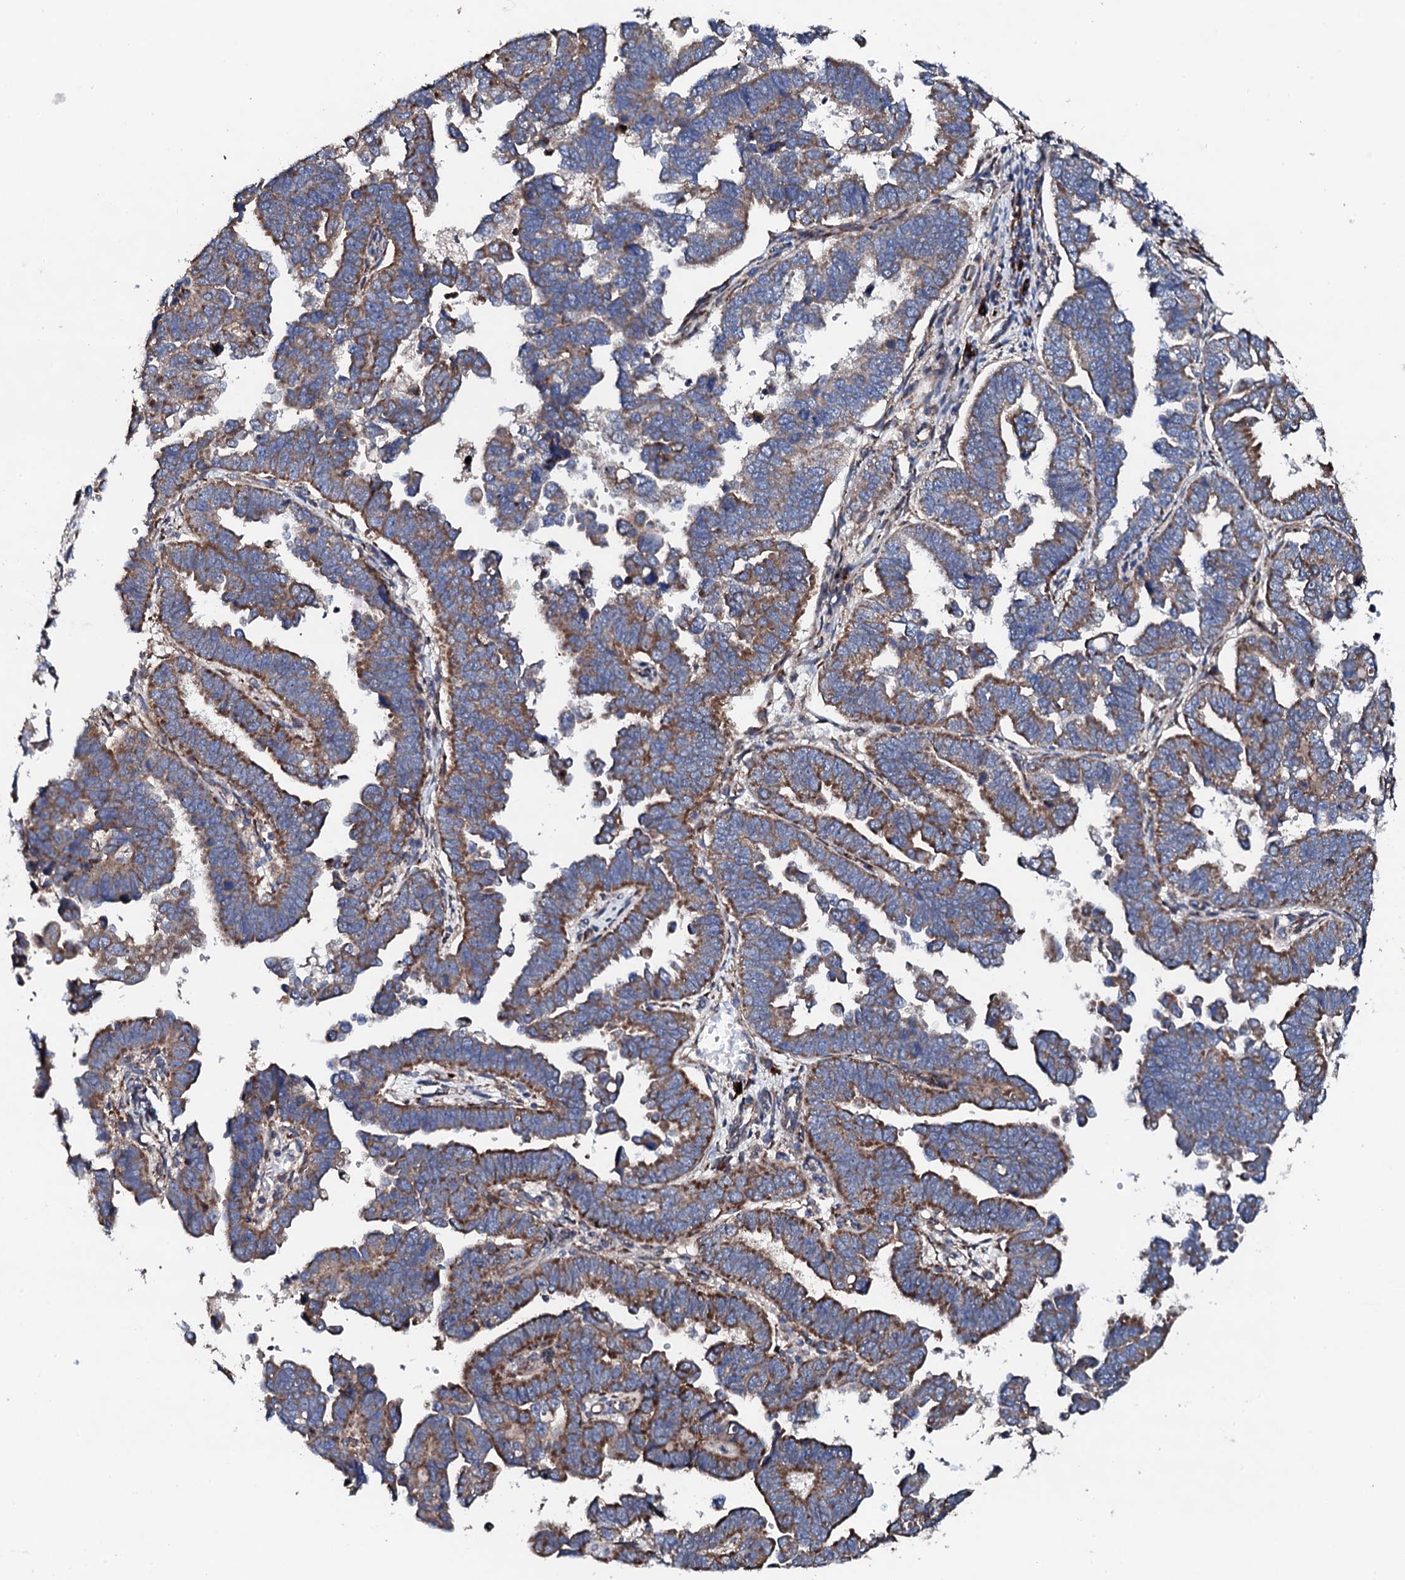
{"staining": {"intensity": "moderate", "quantity": ">75%", "location": "cytoplasmic/membranous"}, "tissue": "endometrial cancer", "cell_type": "Tumor cells", "image_type": "cancer", "snomed": [{"axis": "morphology", "description": "Adenocarcinoma, NOS"}, {"axis": "topography", "description": "Endometrium"}], "caption": "Protein expression analysis of human endometrial cancer reveals moderate cytoplasmic/membranous staining in about >75% of tumor cells.", "gene": "LIPT2", "patient": {"sex": "female", "age": 75}}